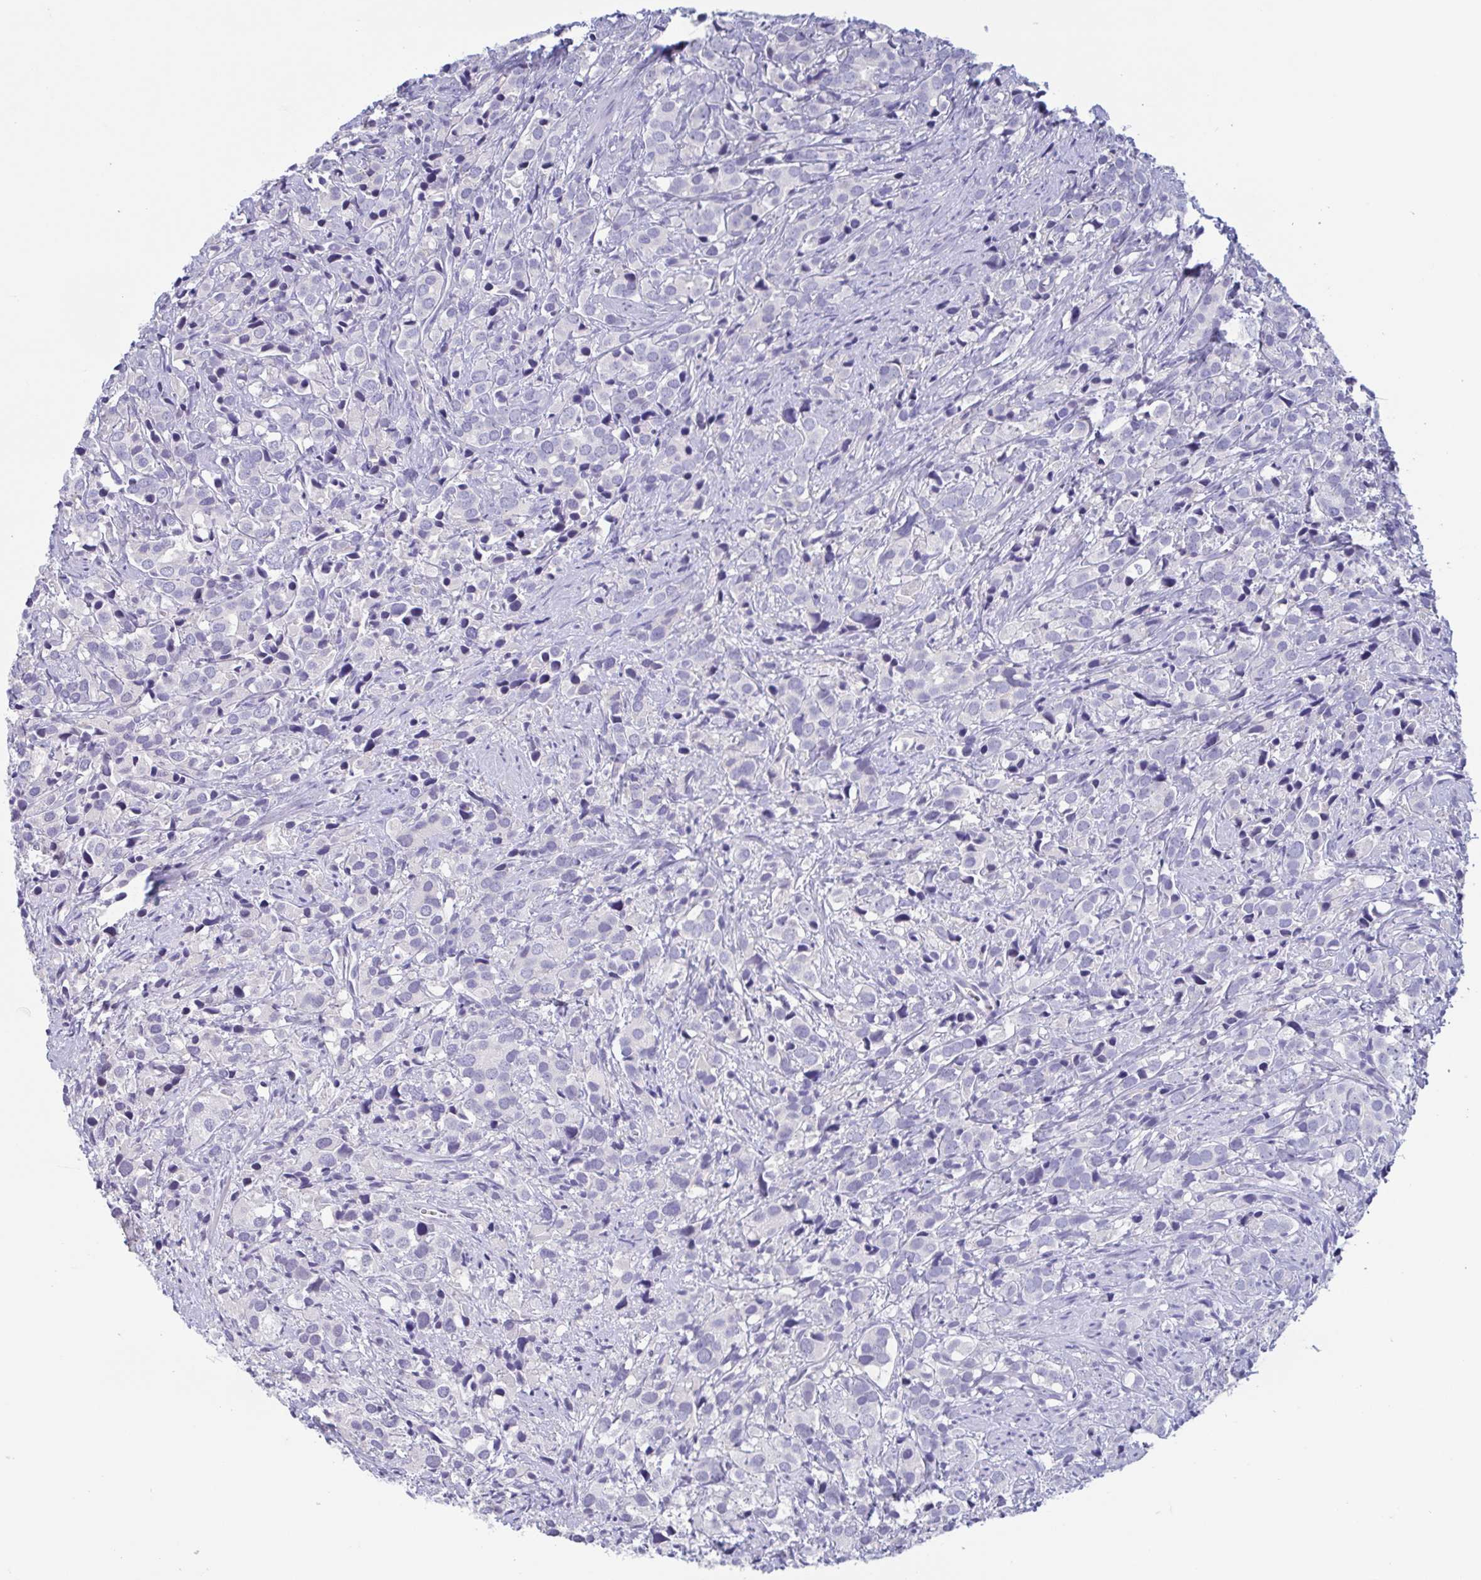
{"staining": {"intensity": "negative", "quantity": "none", "location": "none"}, "tissue": "prostate cancer", "cell_type": "Tumor cells", "image_type": "cancer", "snomed": [{"axis": "morphology", "description": "Adenocarcinoma, High grade"}, {"axis": "topography", "description": "Prostate"}], "caption": "Tumor cells show no significant positivity in prostate cancer.", "gene": "TREH", "patient": {"sex": "male", "age": 86}}